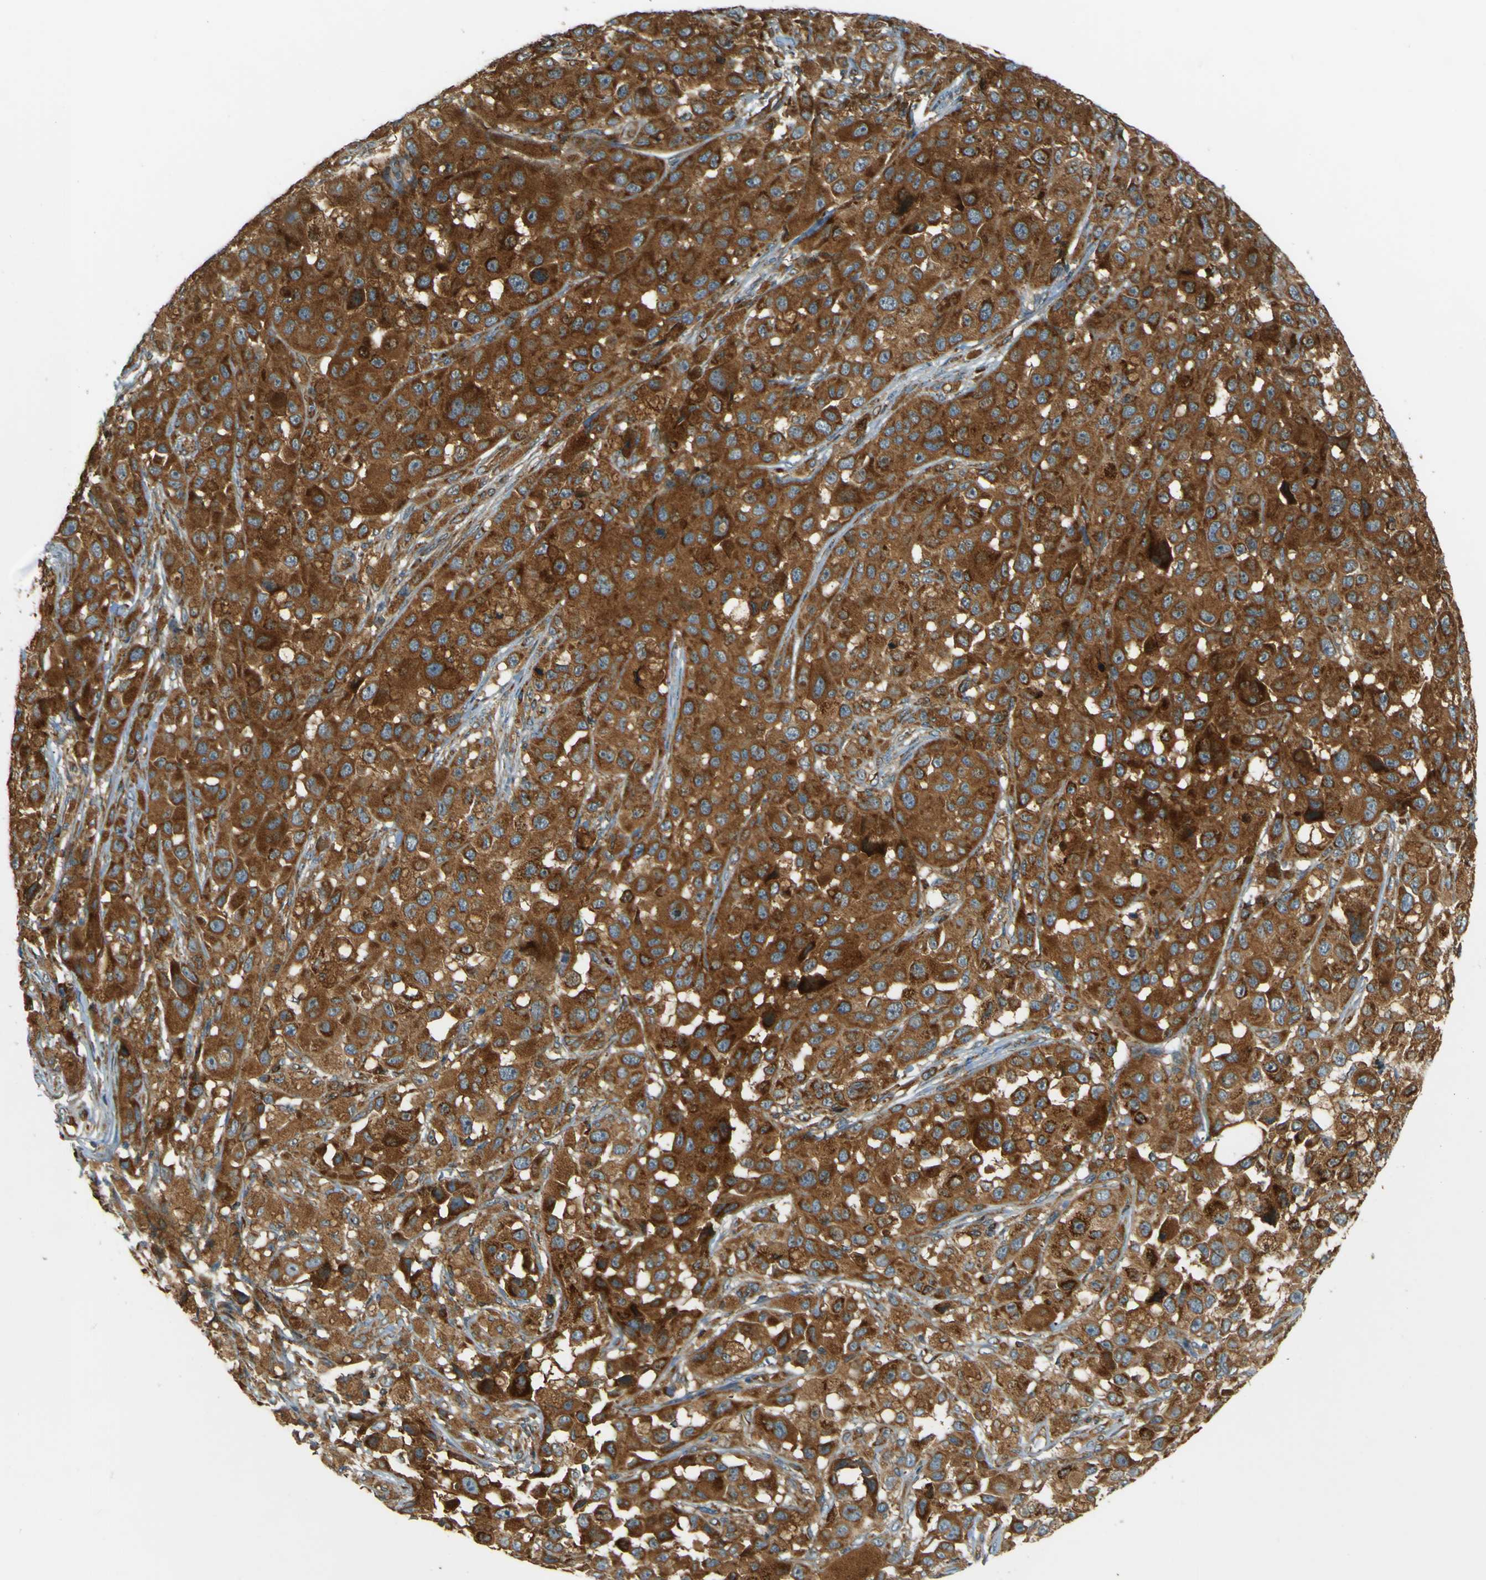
{"staining": {"intensity": "strong", "quantity": ">75%", "location": "cytoplasmic/membranous"}, "tissue": "melanoma", "cell_type": "Tumor cells", "image_type": "cancer", "snomed": [{"axis": "morphology", "description": "Malignant melanoma, NOS"}, {"axis": "topography", "description": "Skin"}], "caption": "Malignant melanoma stained with a brown dye demonstrates strong cytoplasmic/membranous positive staining in approximately >75% of tumor cells.", "gene": "DNAJC5", "patient": {"sex": "male", "age": 96}}